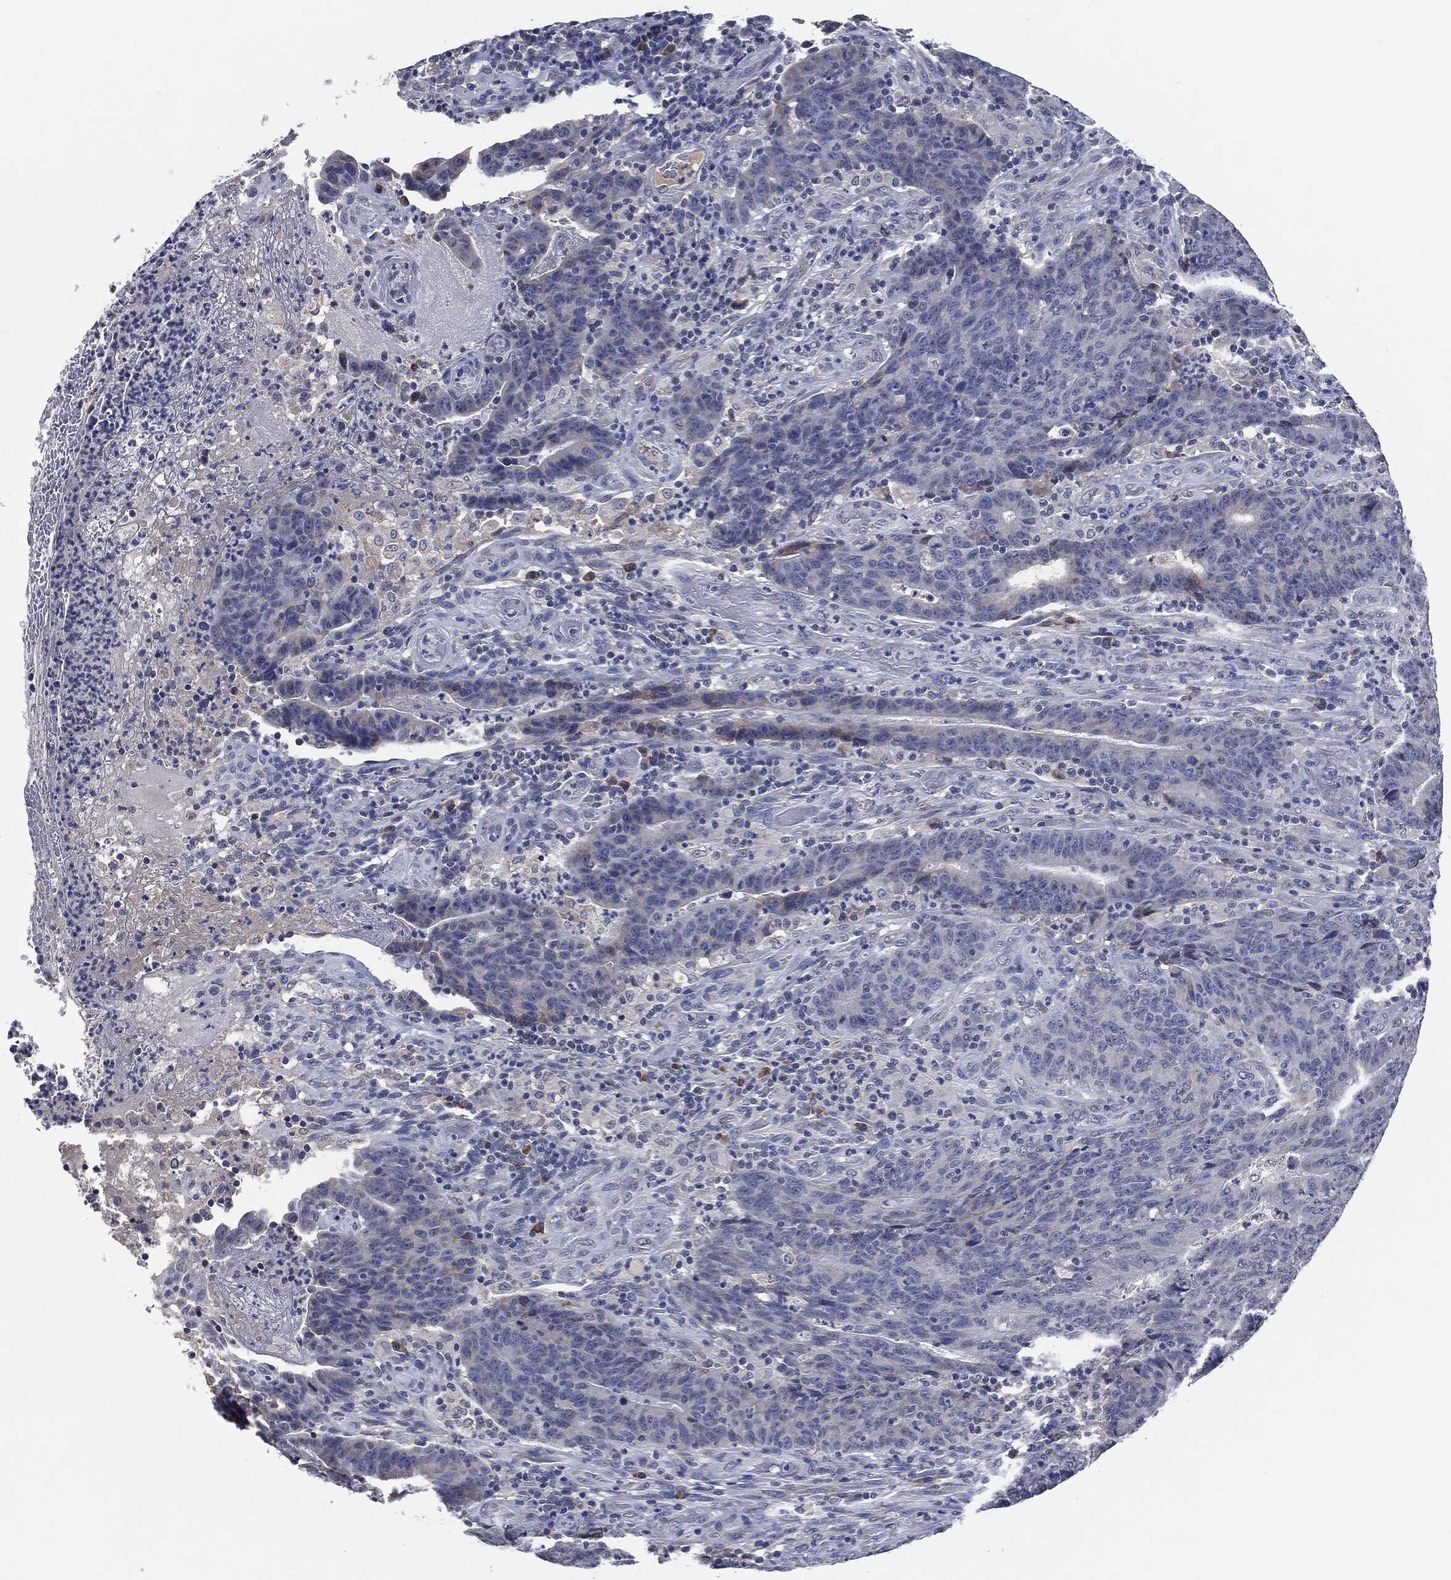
{"staining": {"intensity": "negative", "quantity": "none", "location": "none"}, "tissue": "colorectal cancer", "cell_type": "Tumor cells", "image_type": "cancer", "snomed": [{"axis": "morphology", "description": "Adenocarcinoma, NOS"}, {"axis": "topography", "description": "Colon"}], "caption": "This is a photomicrograph of immunohistochemistry staining of colorectal cancer (adenocarcinoma), which shows no expression in tumor cells. (DAB (3,3'-diaminobenzidine) immunohistochemistry visualized using brightfield microscopy, high magnification).", "gene": "IL2RG", "patient": {"sex": "female", "age": 75}}